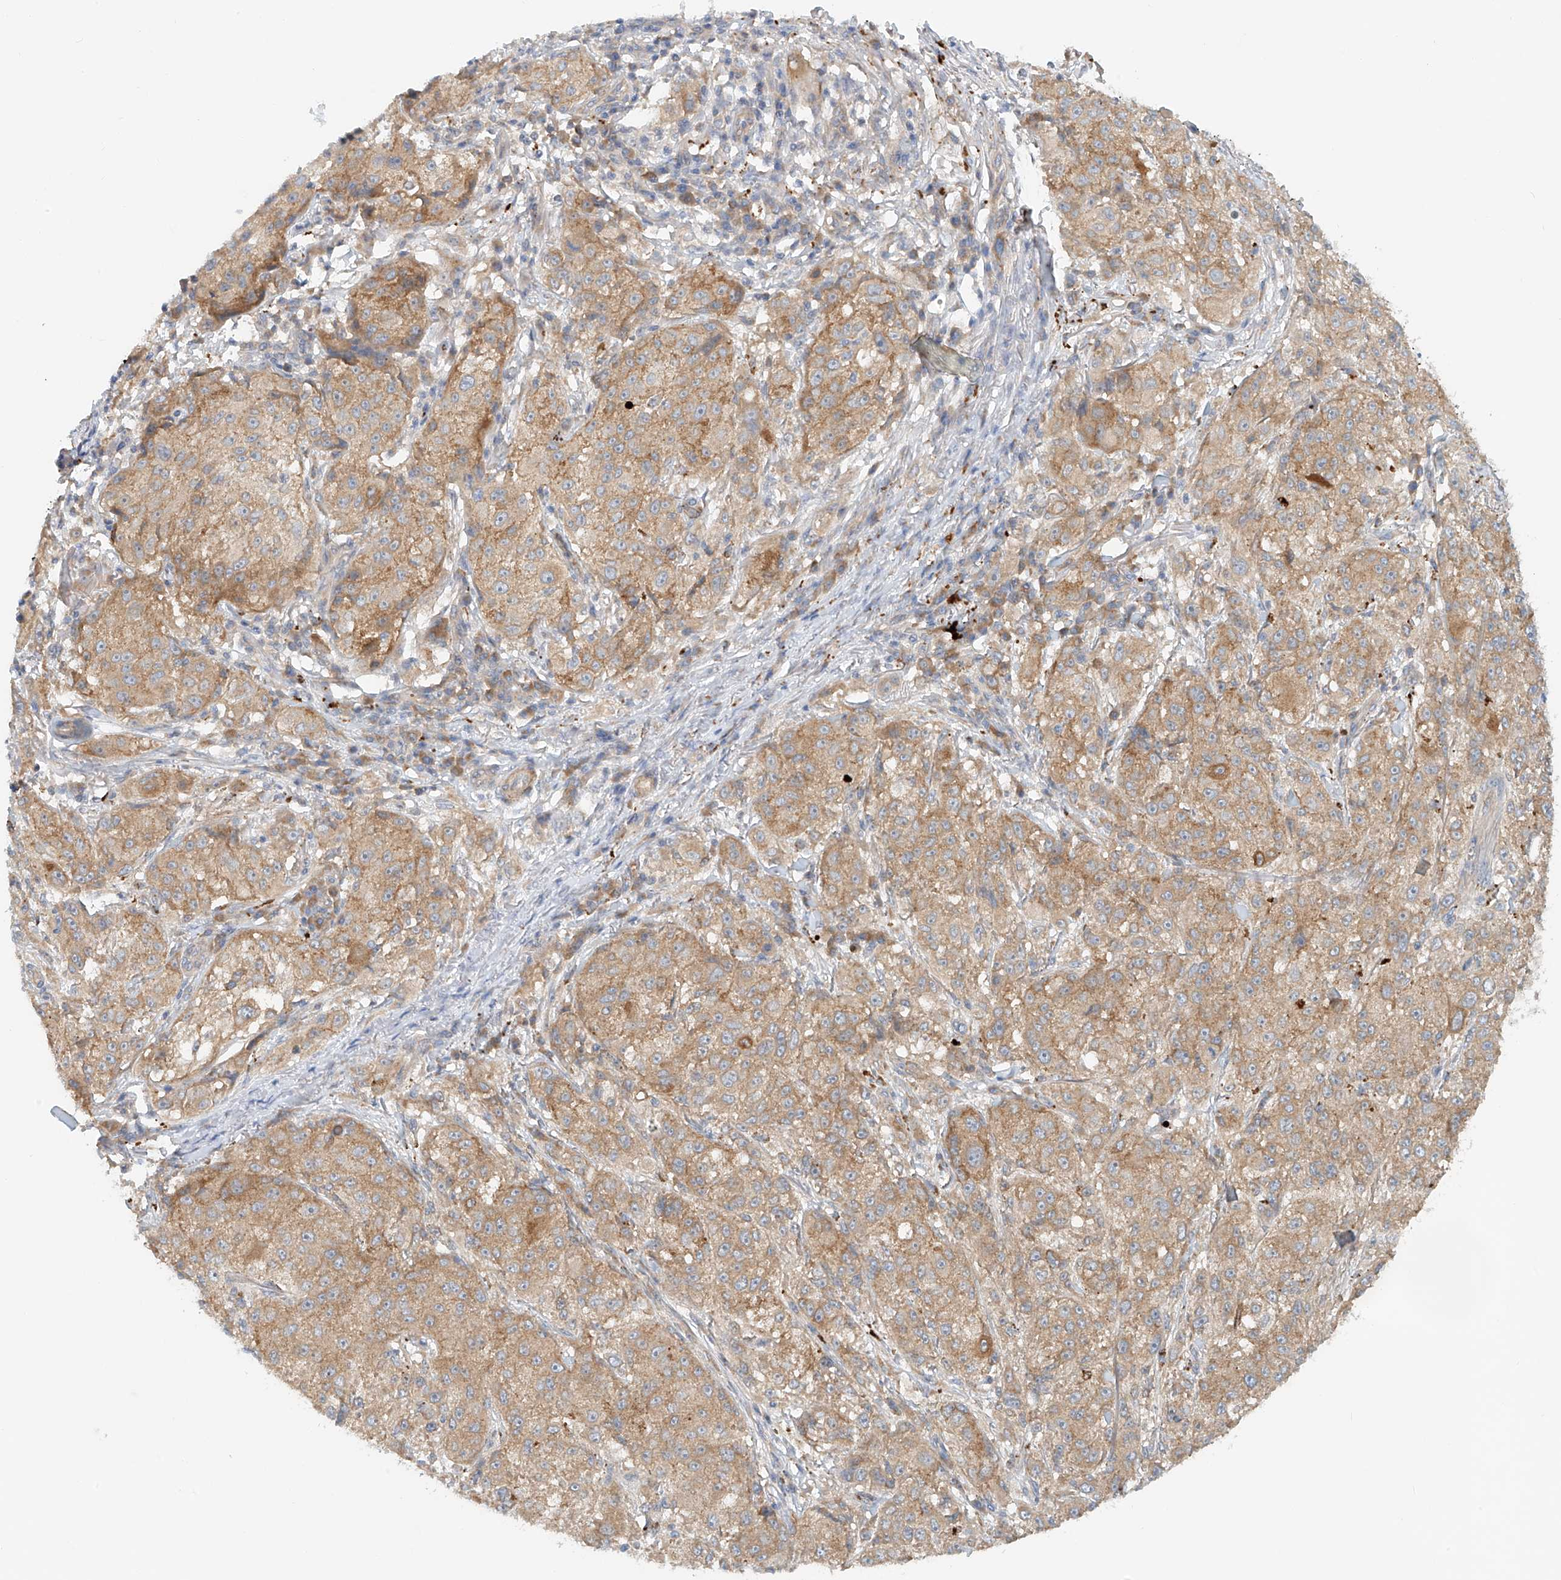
{"staining": {"intensity": "moderate", "quantity": ">75%", "location": "cytoplasmic/membranous"}, "tissue": "melanoma", "cell_type": "Tumor cells", "image_type": "cancer", "snomed": [{"axis": "morphology", "description": "Necrosis, NOS"}, {"axis": "morphology", "description": "Malignant melanoma, NOS"}, {"axis": "topography", "description": "Skin"}], "caption": "IHC image of neoplastic tissue: malignant melanoma stained using IHC exhibits medium levels of moderate protein expression localized specifically in the cytoplasmic/membranous of tumor cells, appearing as a cytoplasmic/membranous brown color.", "gene": "LYRM9", "patient": {"sex": "female", "age": 87}}